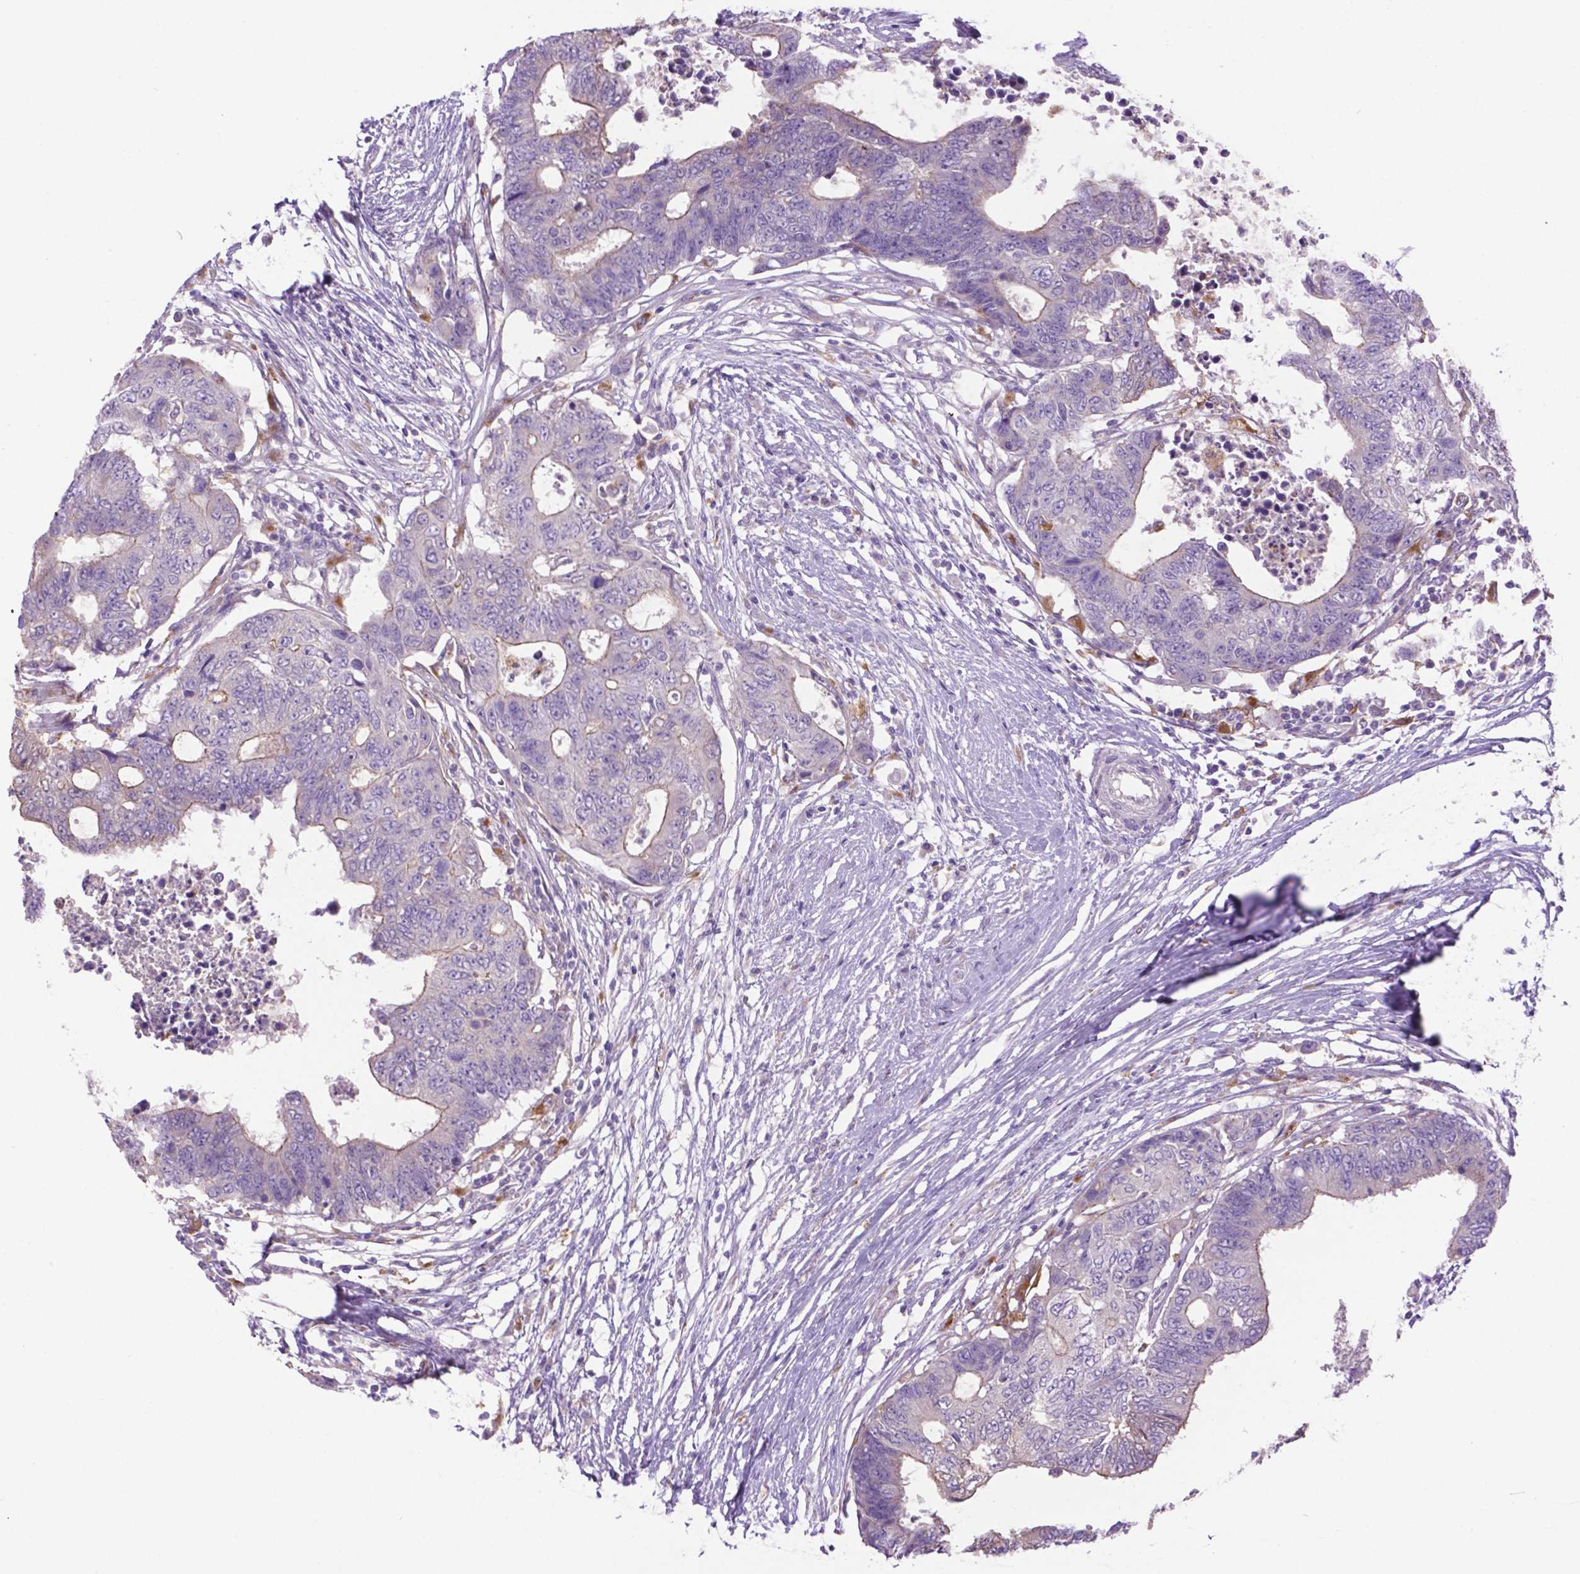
{"staining": {"intensity": "negative", "quantity": "none", "location": "none"}, "tissue": "colorectal cancer", "cell_type": "Tumor cells", "image_type": "cancer", "snomed": [{"axis": "morphology", "description": "Adenocarcinoma, NOS"}, {"axis": "topography", "description": "Colon"}], "caption": "This is an immunohistochemistry (IHC) micrograph of colorectal cancer (adenocarcinoma). There is no positivity in tumor cells.", "gene": "CDH7", "patient": {"sex": "female", "age": 48}}